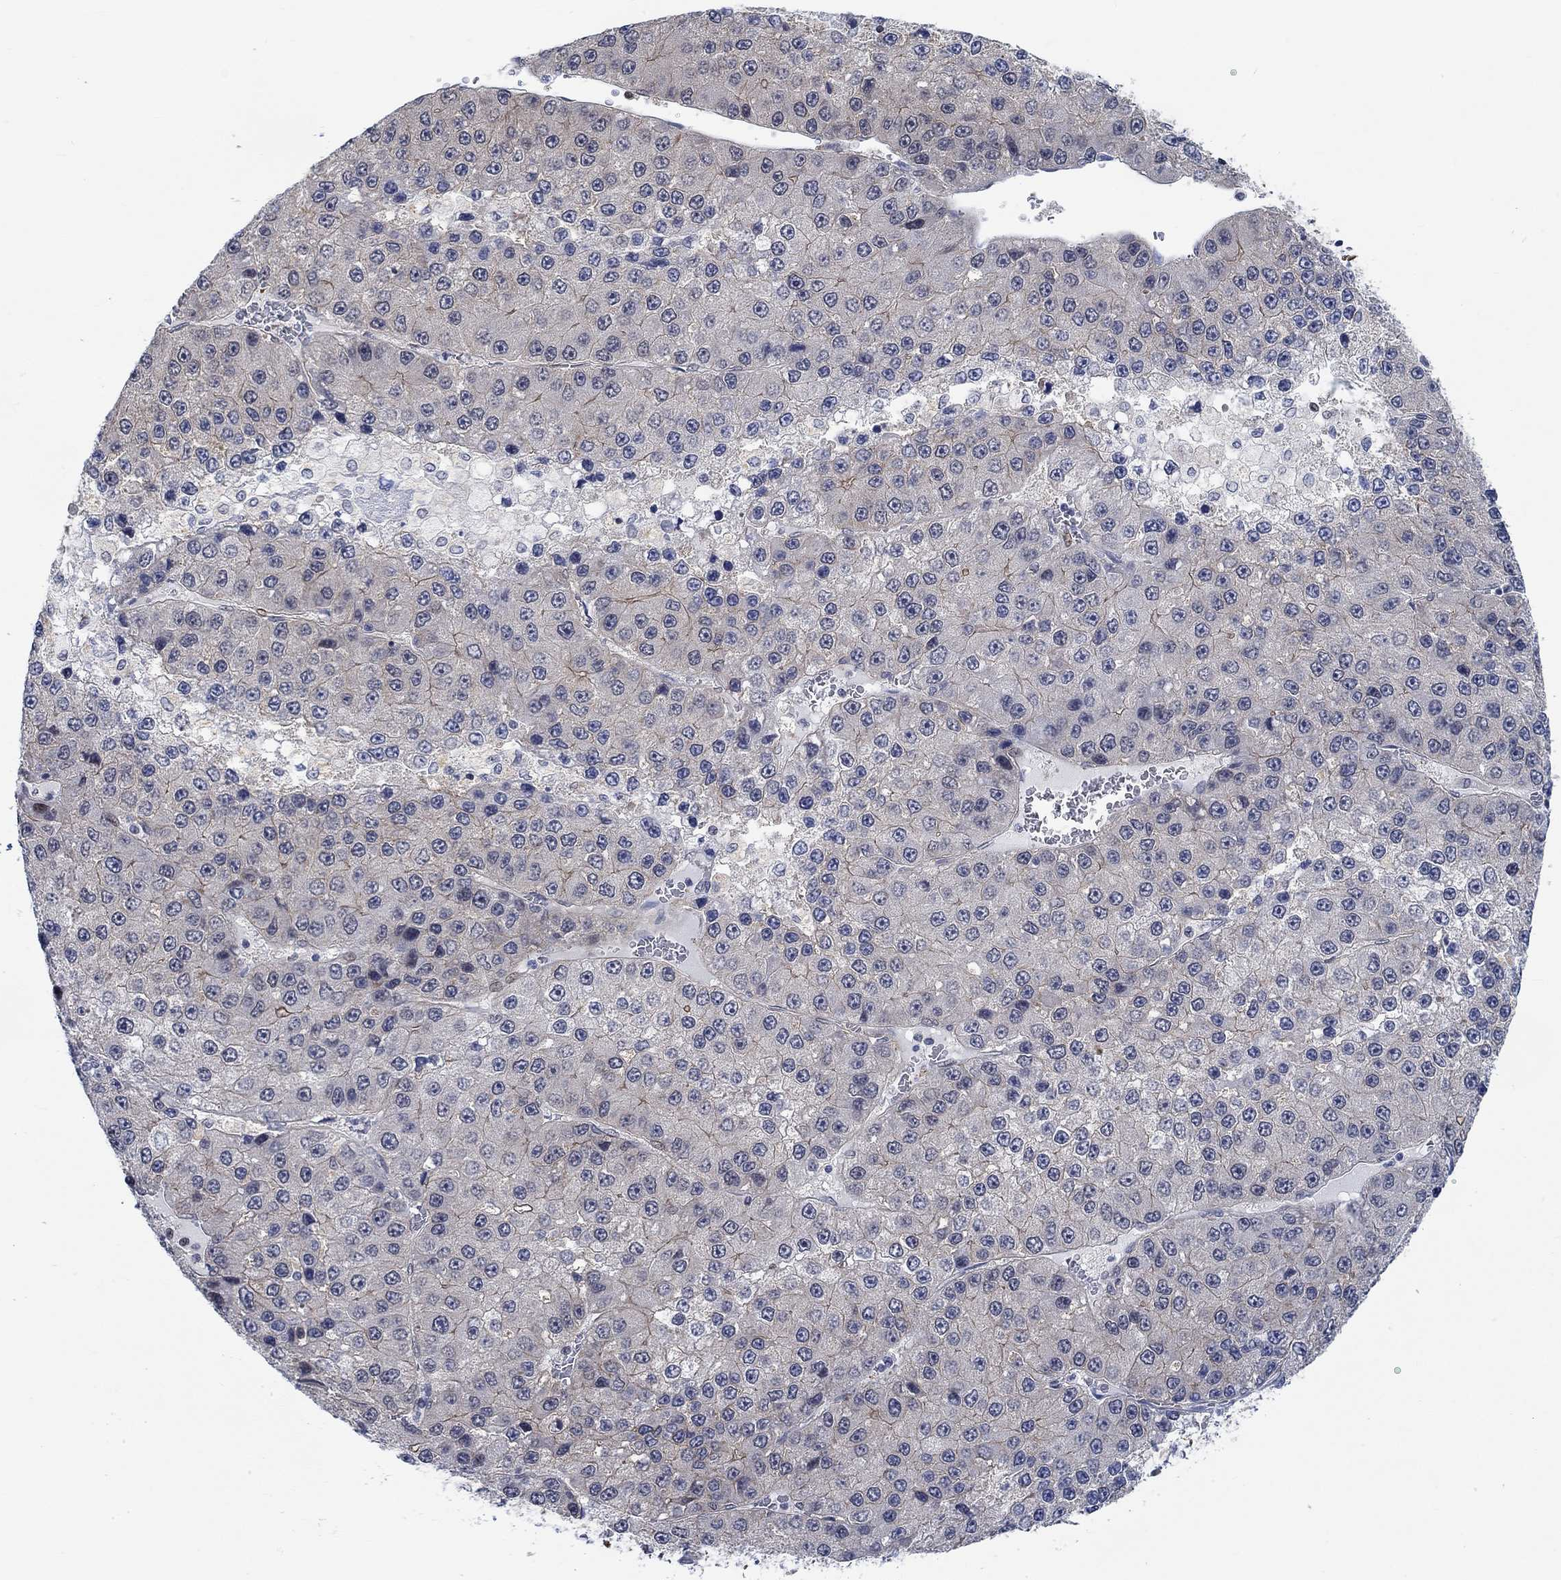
{"staining": {"intensity": "weak", "quantity": "<25%", "location": "cytoplasmic/membranous"}, "tissue": "liver cancer", "cell_type": "Tumor cells", "image_type": "cancer", "snomed": [{"axis": "morphology", "description": "Carcinoma, Hepatocellular, NOS"}, {"axis": "topography", "description": "Liver"}], "caption": "This is an immunohistochemistry (IHC) photomicrograph of liver hepatocellular carcinoma. There is no staining in tumor cells.", "gene": "KCNH8", "patient": {"sex": "female", "age": 73}}